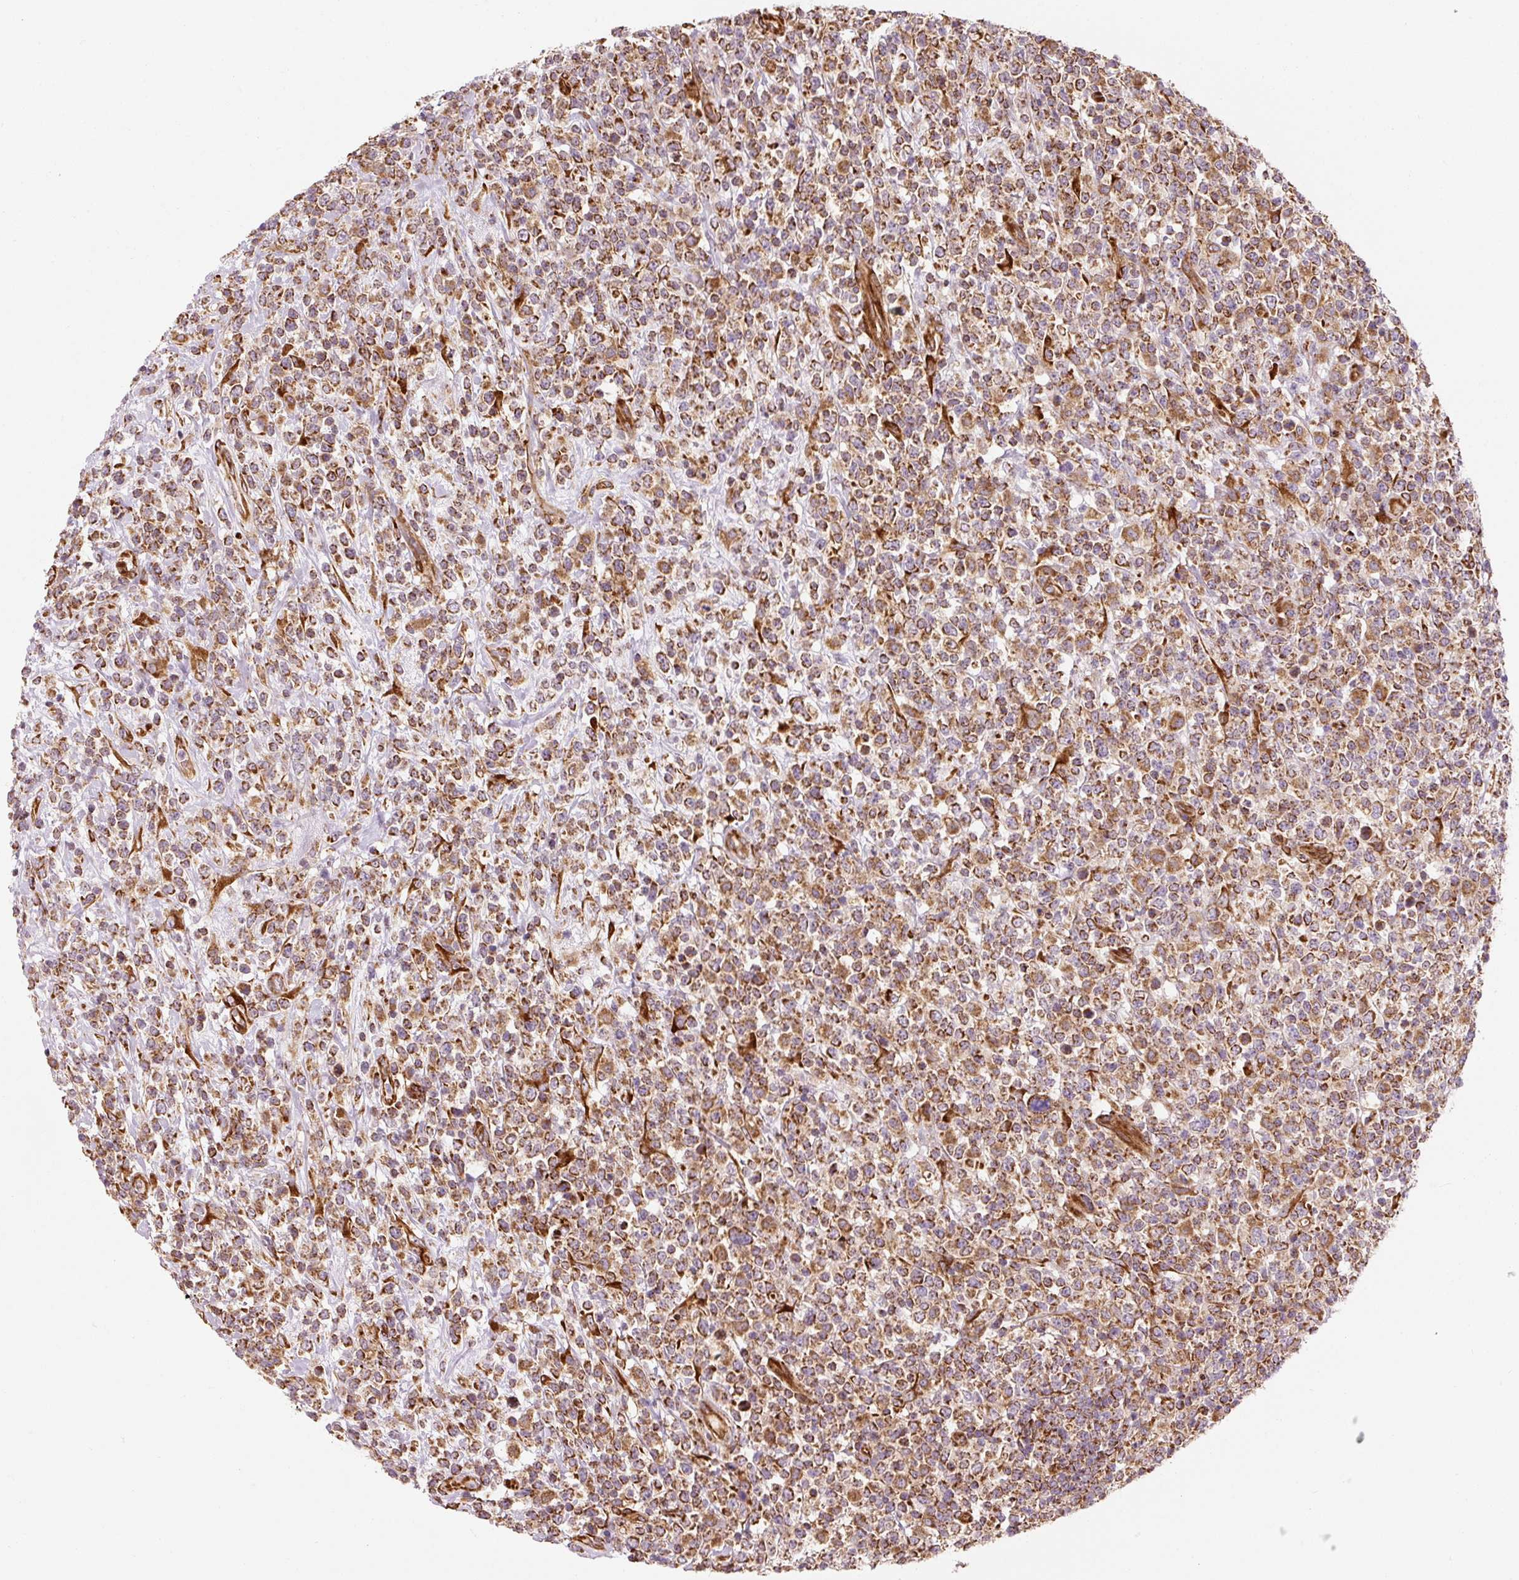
{"staining": {"intensity": "strong", "quantity": ">75%", "location": "cytoplasmic/membranous"}, "tissue": "lymphoma", "cell_type": "Tumor cells", "image_type": "cancer", "snomed": [{"axis": "morphology", "description": "Malignant lymphoma, non-Hodgkin's type, High grade"}, {"axis": "topography", "description": "Colon"}], "caption": "Human lymphoma stained with a brown dye exhibits strong cytoplasmic/membranous positive expression in approximately >75% of tumor cells.", "gene": "ISCU", "patient": {"sex": "female", "age": 53}}